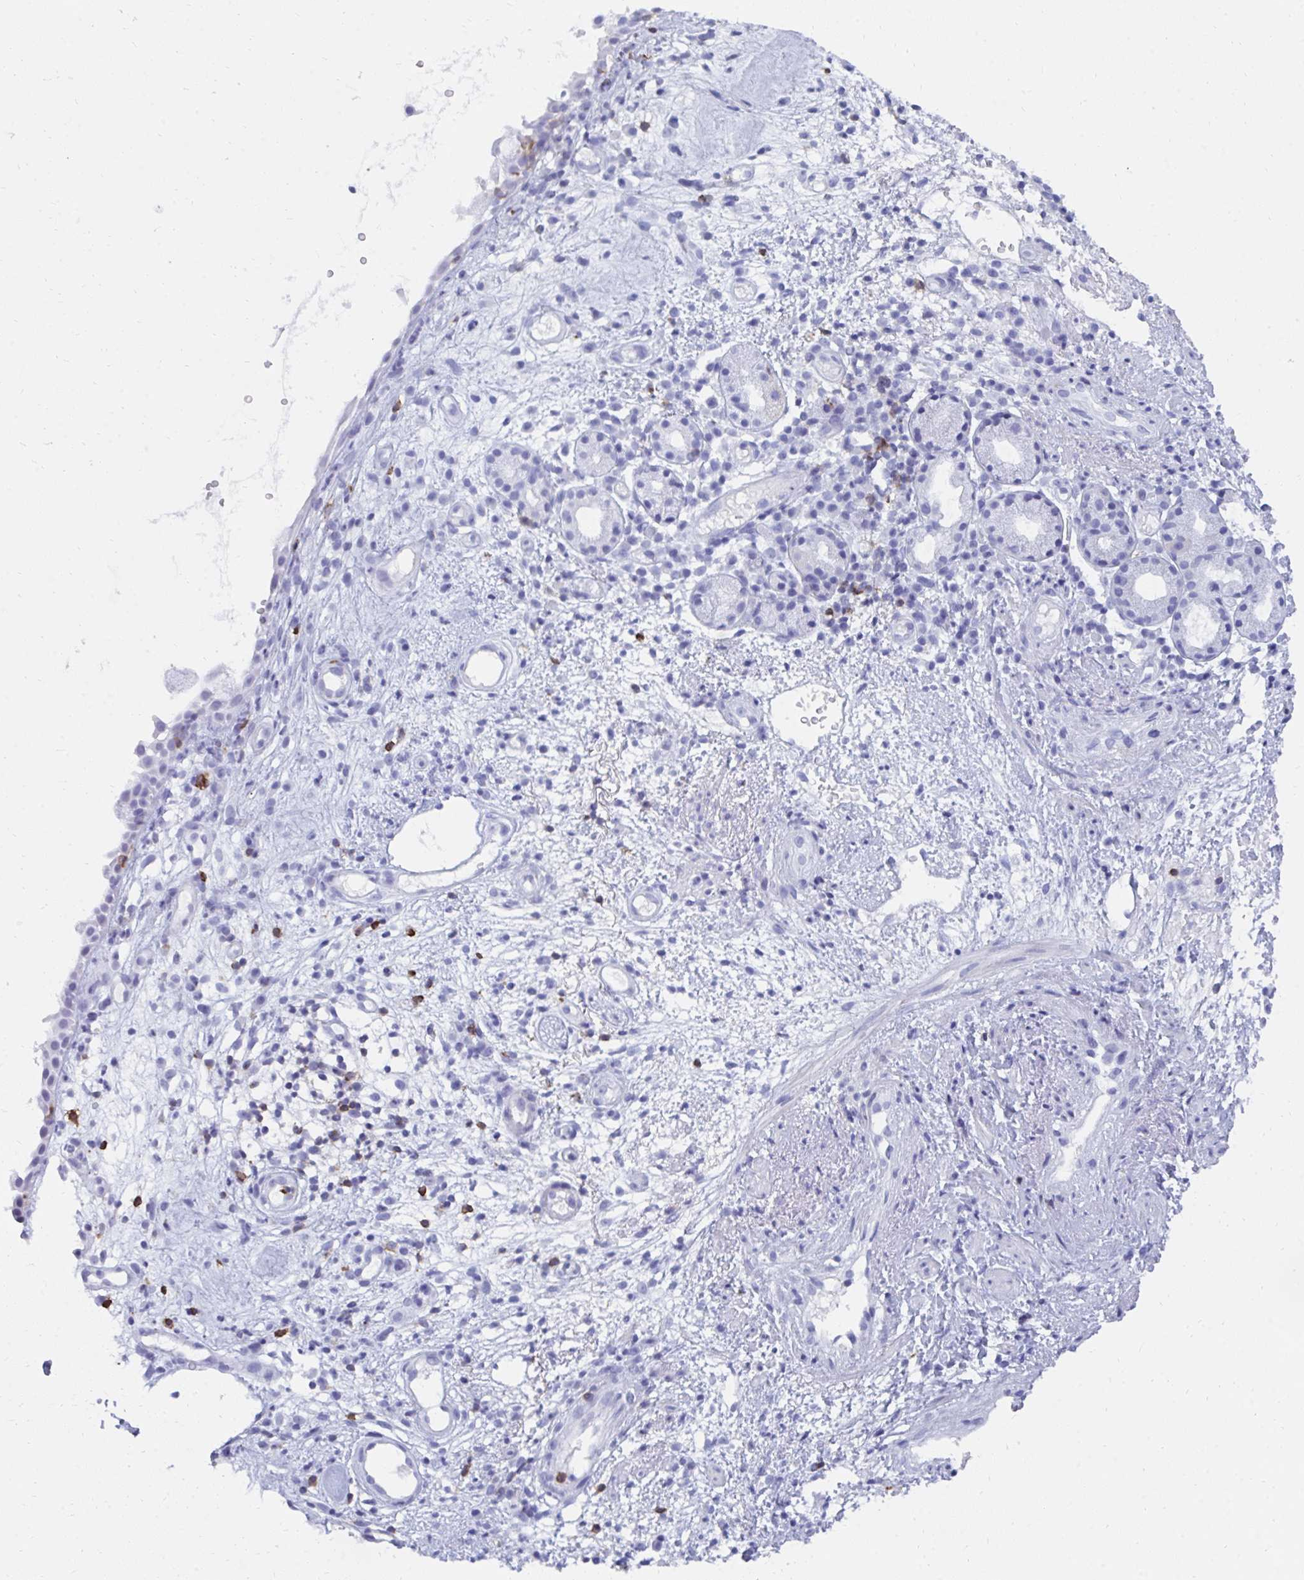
{"staining": {"intensity": "negative", "quantity": "none", "location": "none"}, "tissue": "nasopharynx", "cell_type": "Respiratory epithelial cells", "image_type": "normal", "snomed": [{"axis": "morphology", "description": "Normal tissue, NOS"}, {"axis": "morphology", "description": "Inflammation, NOS"}, {"axis": "topography", "description": "Nasopharynx"}], "caption": "IHC of normal nasopharynx shows no positivity in respiratory epithelial cells.", "gene": "CD7", "patient": {"sex": "male", "age": 54}}